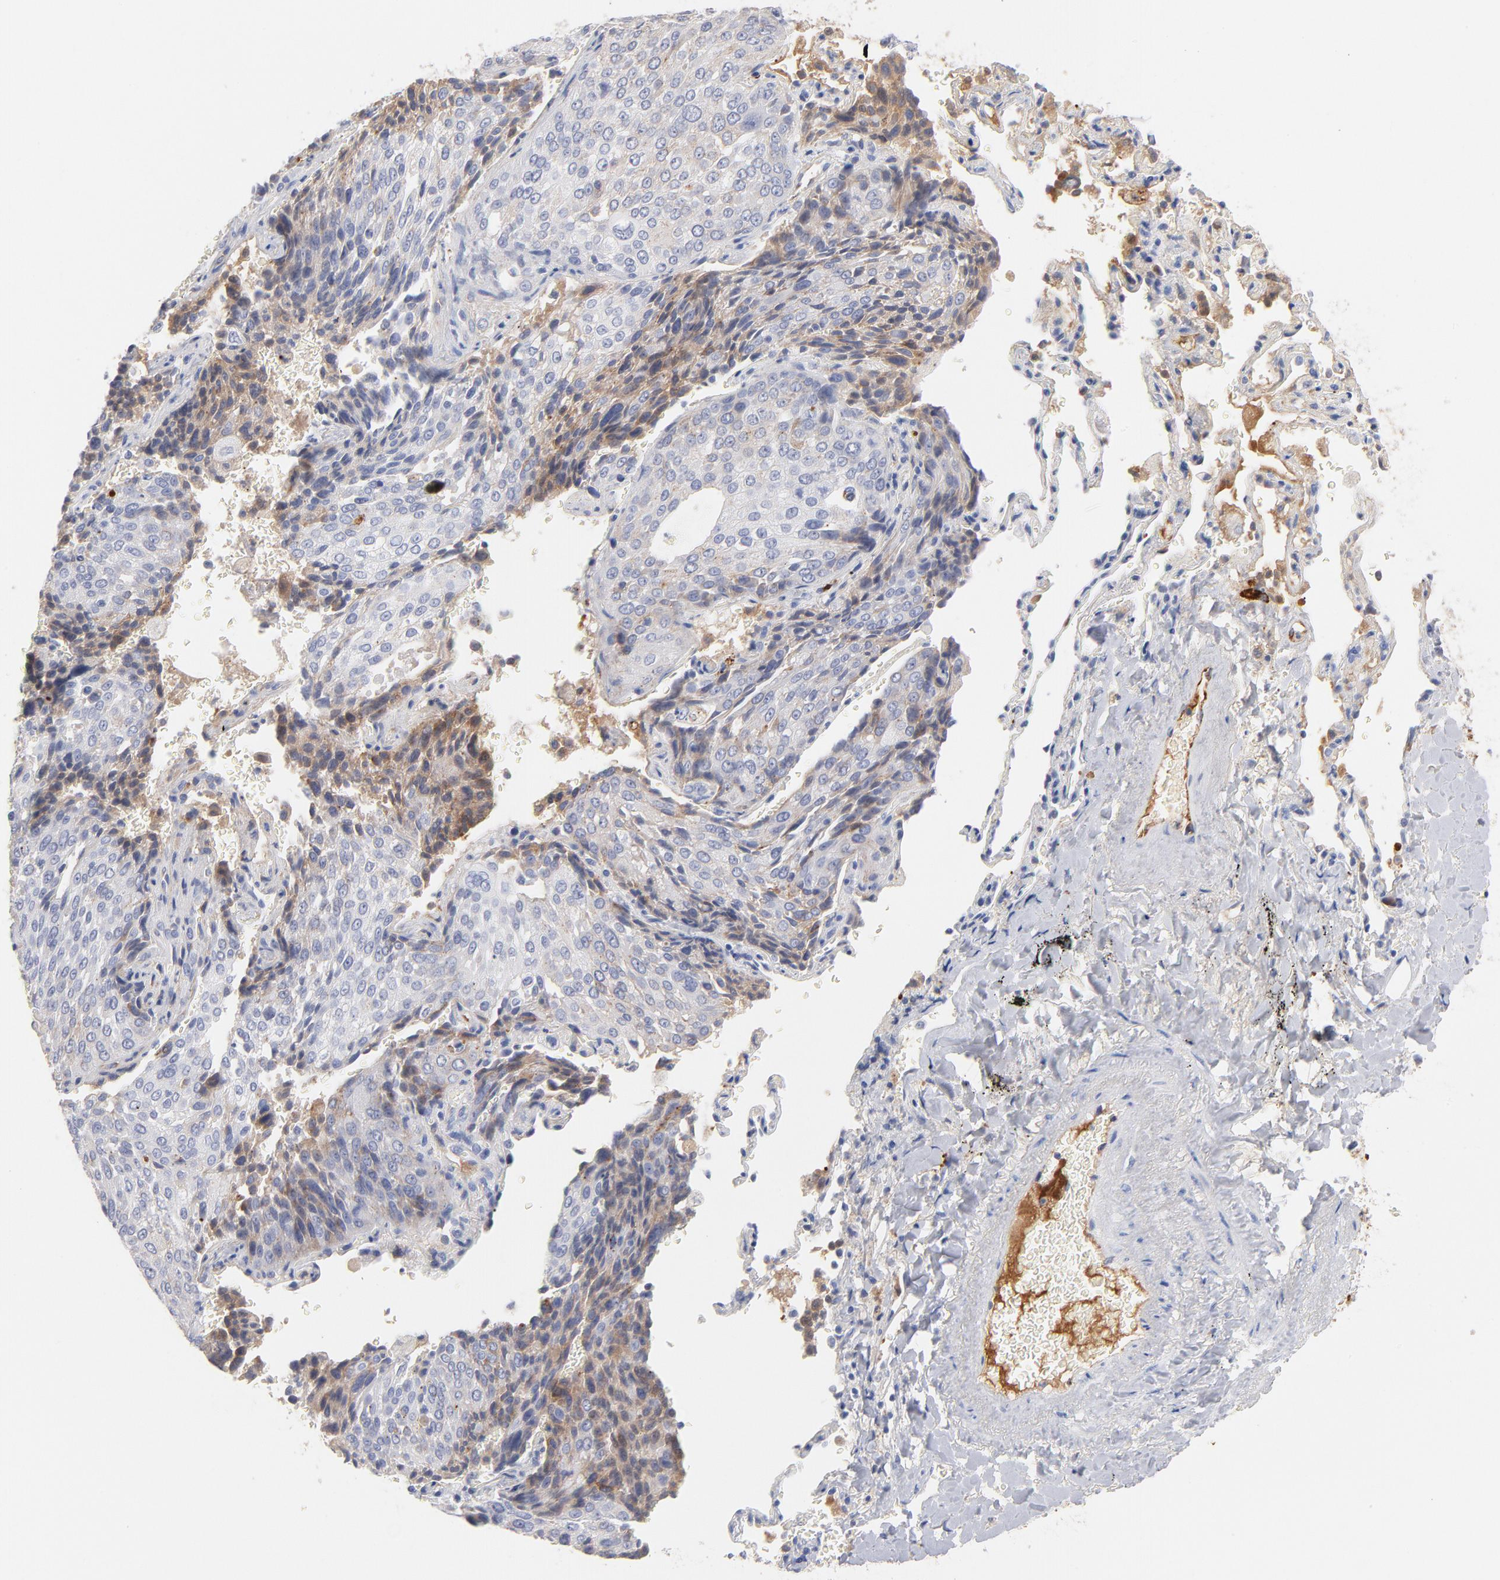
{"staining": {"intensity": "negative", "quantity": "none", "location": "none"}, "tissue": "lung cancer", "cell_type": "Tumor cells", "image_type": "cancer", "snomed": [{"axis": "morphology", "description": "Squamous cell carcinoma, NOS"}, {"axis": "topography", "description": "Lung"}], "caption": "Lung cancer stained for a protein using IHC exhibits no staining tumor cells.", "gene": "PLAT", "patient": {"sex": "male", "age": 54}}